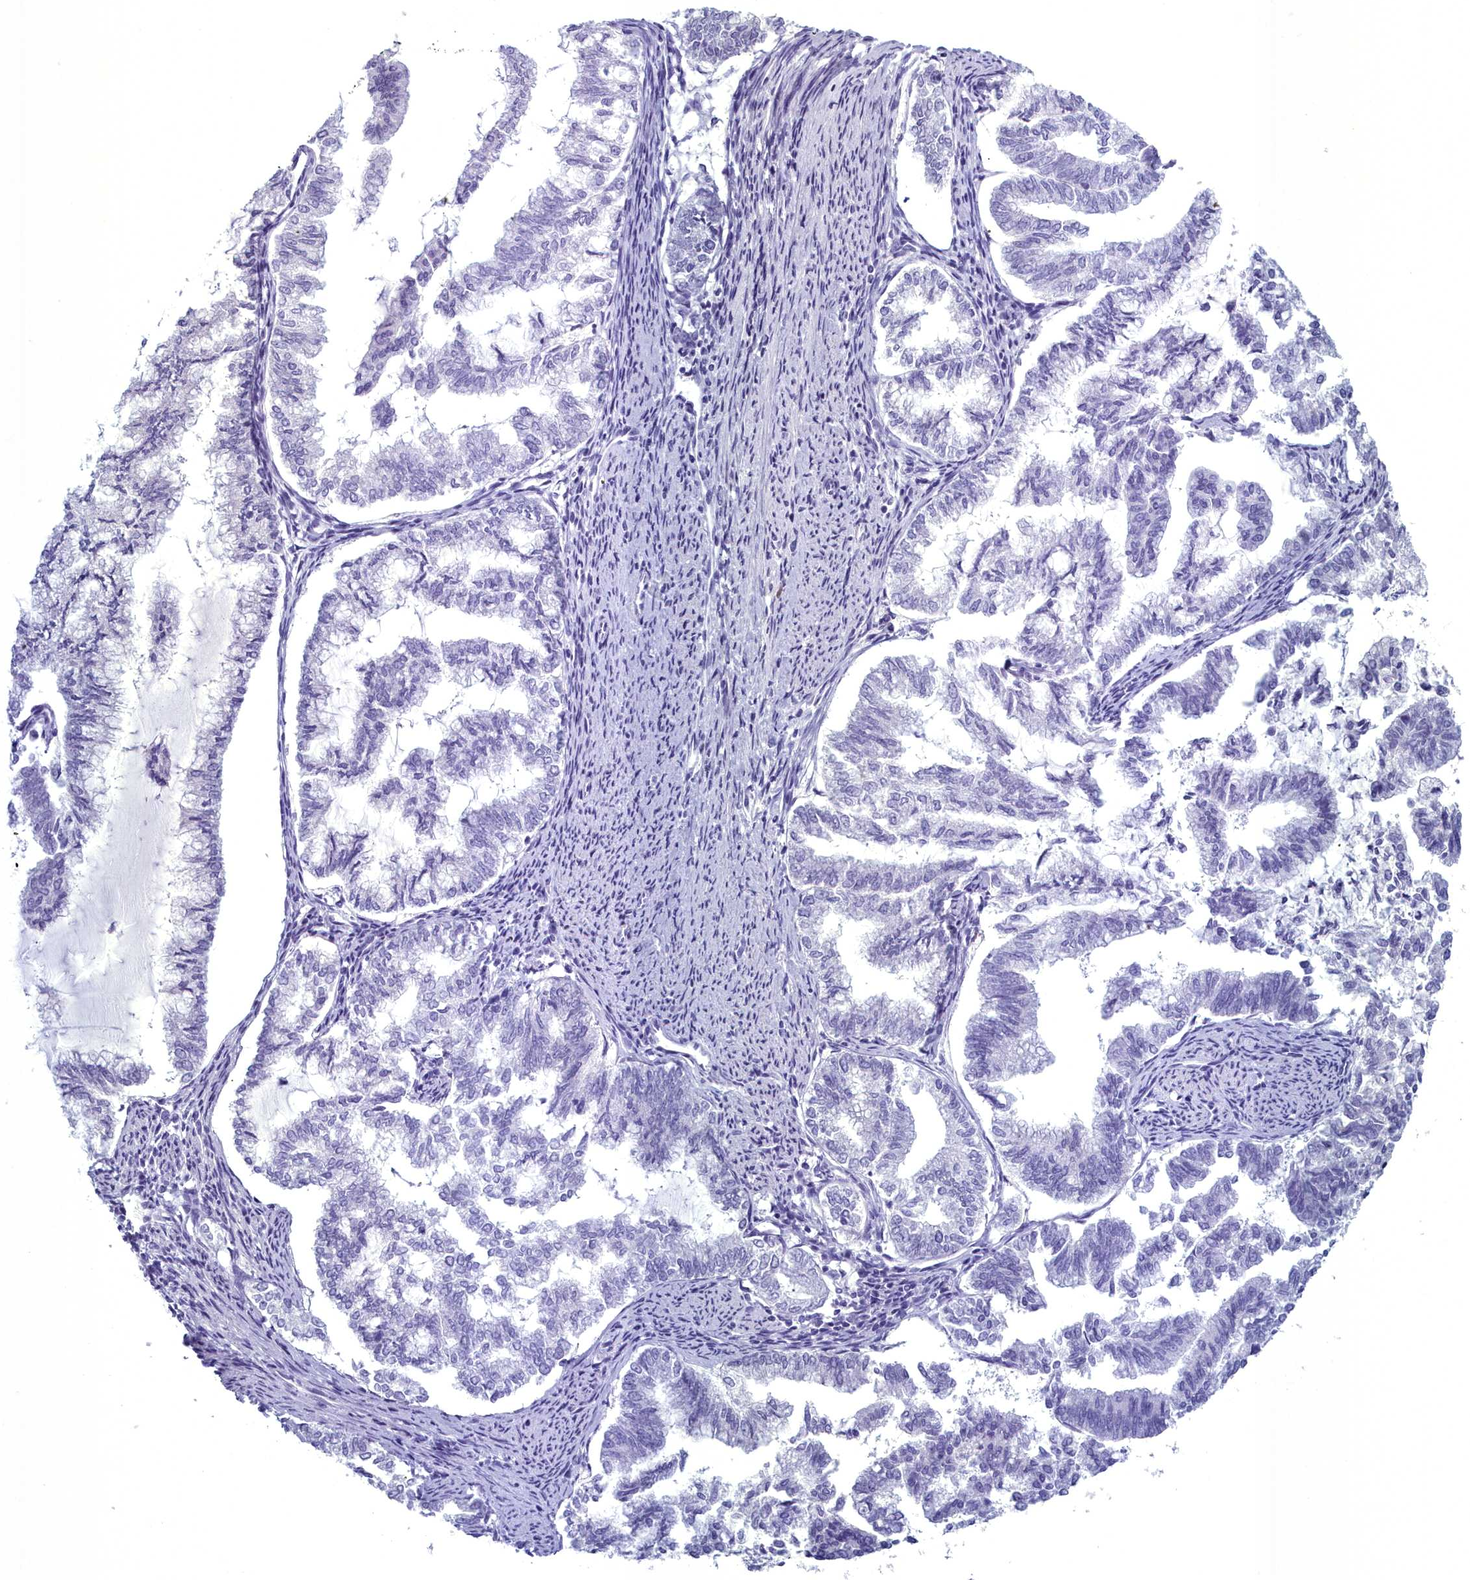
{"staining": {"intensity": "negative", "quantity": "none", "location": "none"}, "tissue": "endometrial cancer", "cell_type": "Tumor cells", "image_type": "cancer", "snomed": [{"axis": "morphology", "description": "Adenocarcinoma, NOS"}, {"axis": "topography", "description": "Endometrium"}], "caption": "High power microscopy photomicrograph of an immunohistochemistry image of endometrial cancer, revealing no significant expression in tumor cells.", "gene": "MAP6", "patient": {"sex": "female", "age": 79}}